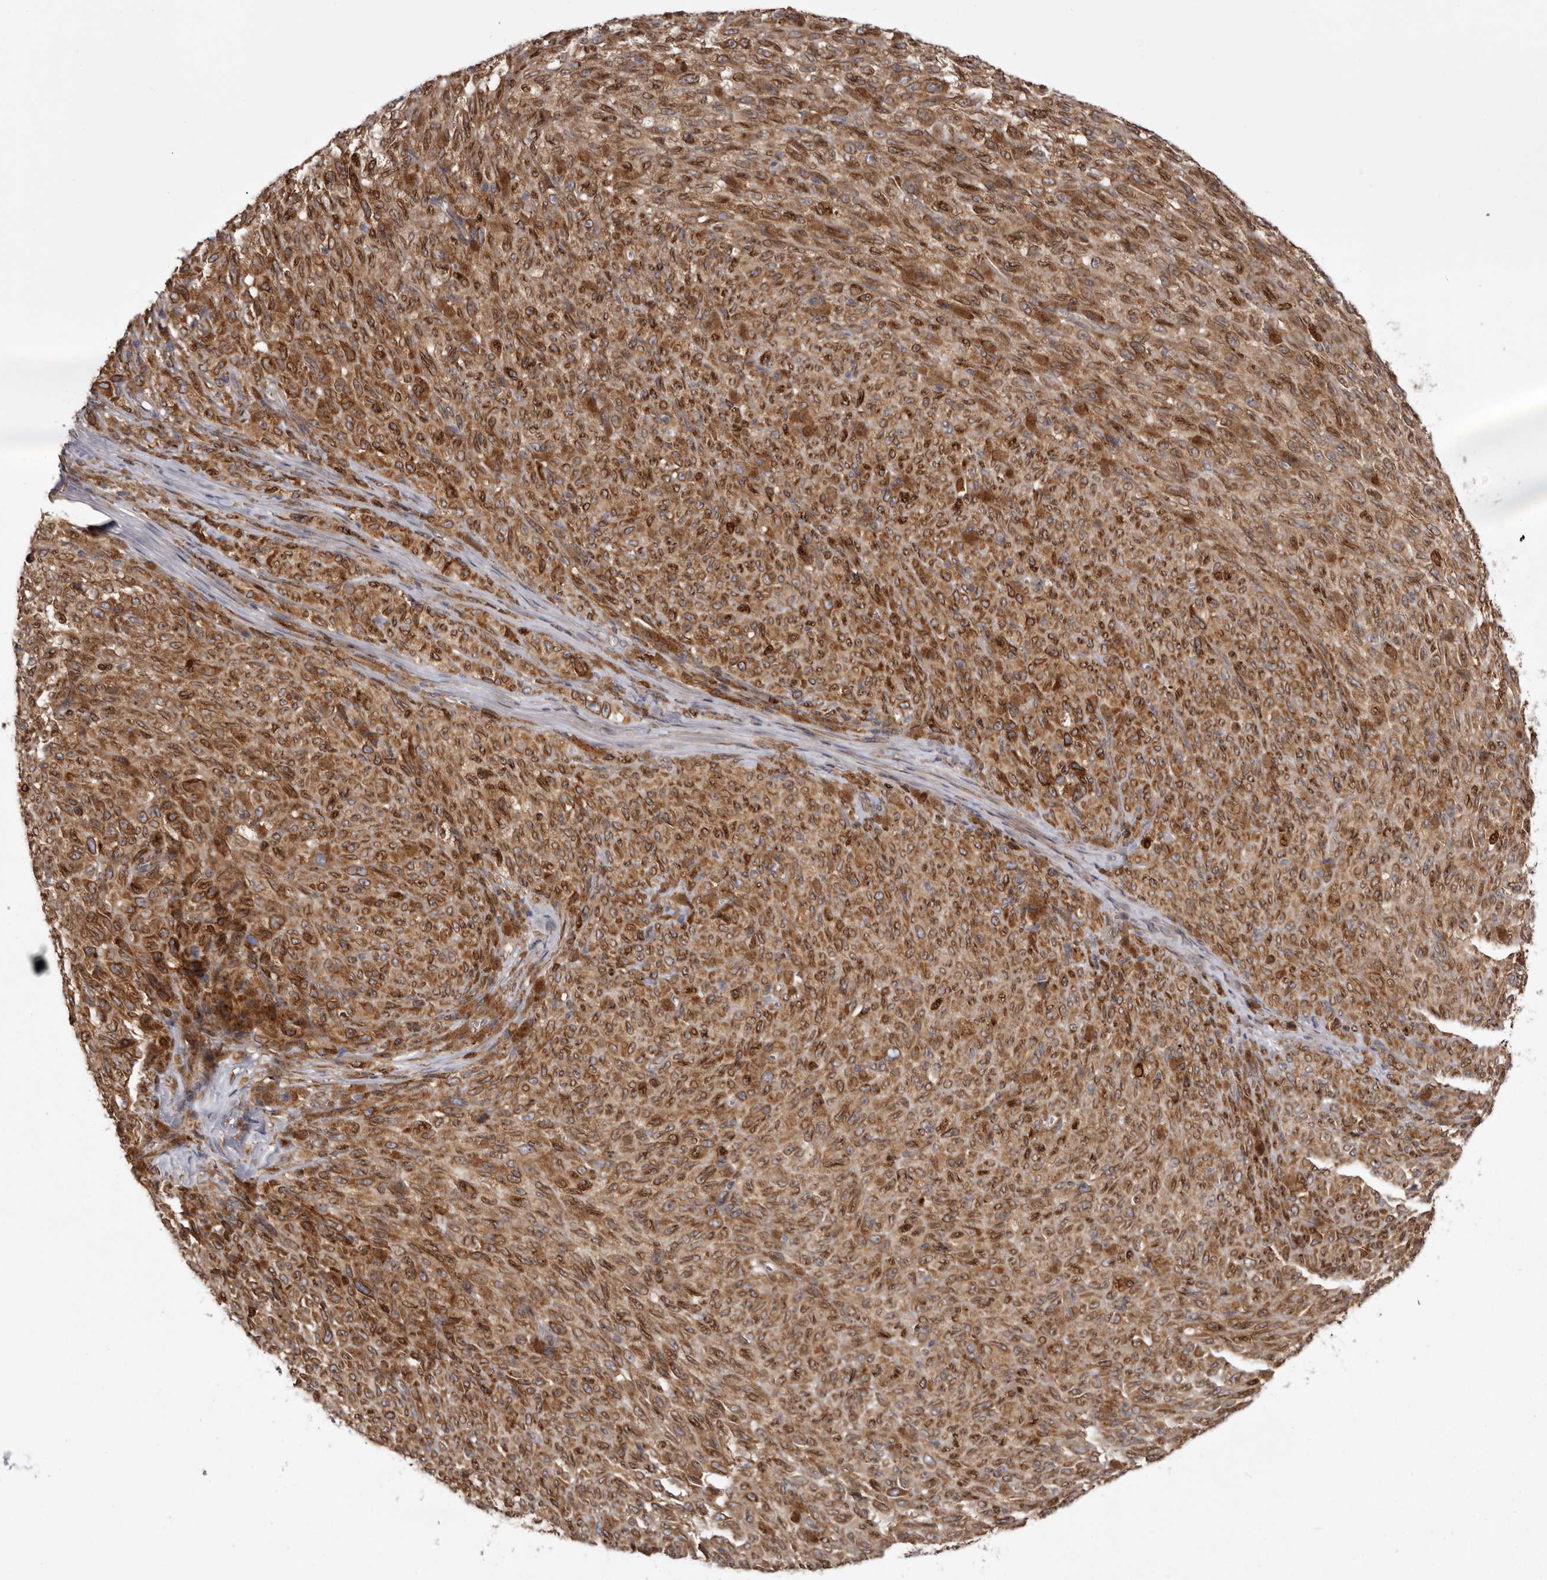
{"staining": {"intensity": "moderate", "quantity": ">75%", "location": "cytoplasmic/membranous"}, "tissue": "melanoma", "cell_type": "Tumor cells", "image_type": "cancer", "snomed": [{"axis": "morphology", "description": "Malignant melanoma, NOS"}, {"axis": "topography", "description": "Skin"}], "caption": "An immunohistochemistry micrograph of tumor tissue is shown. Protein staining in brown shows moderate cytoplasmic/membranous positivity in melanoma within tumor cells.", "gene": "C4orf3", "patient": {"sex": "female", "age": 82}}